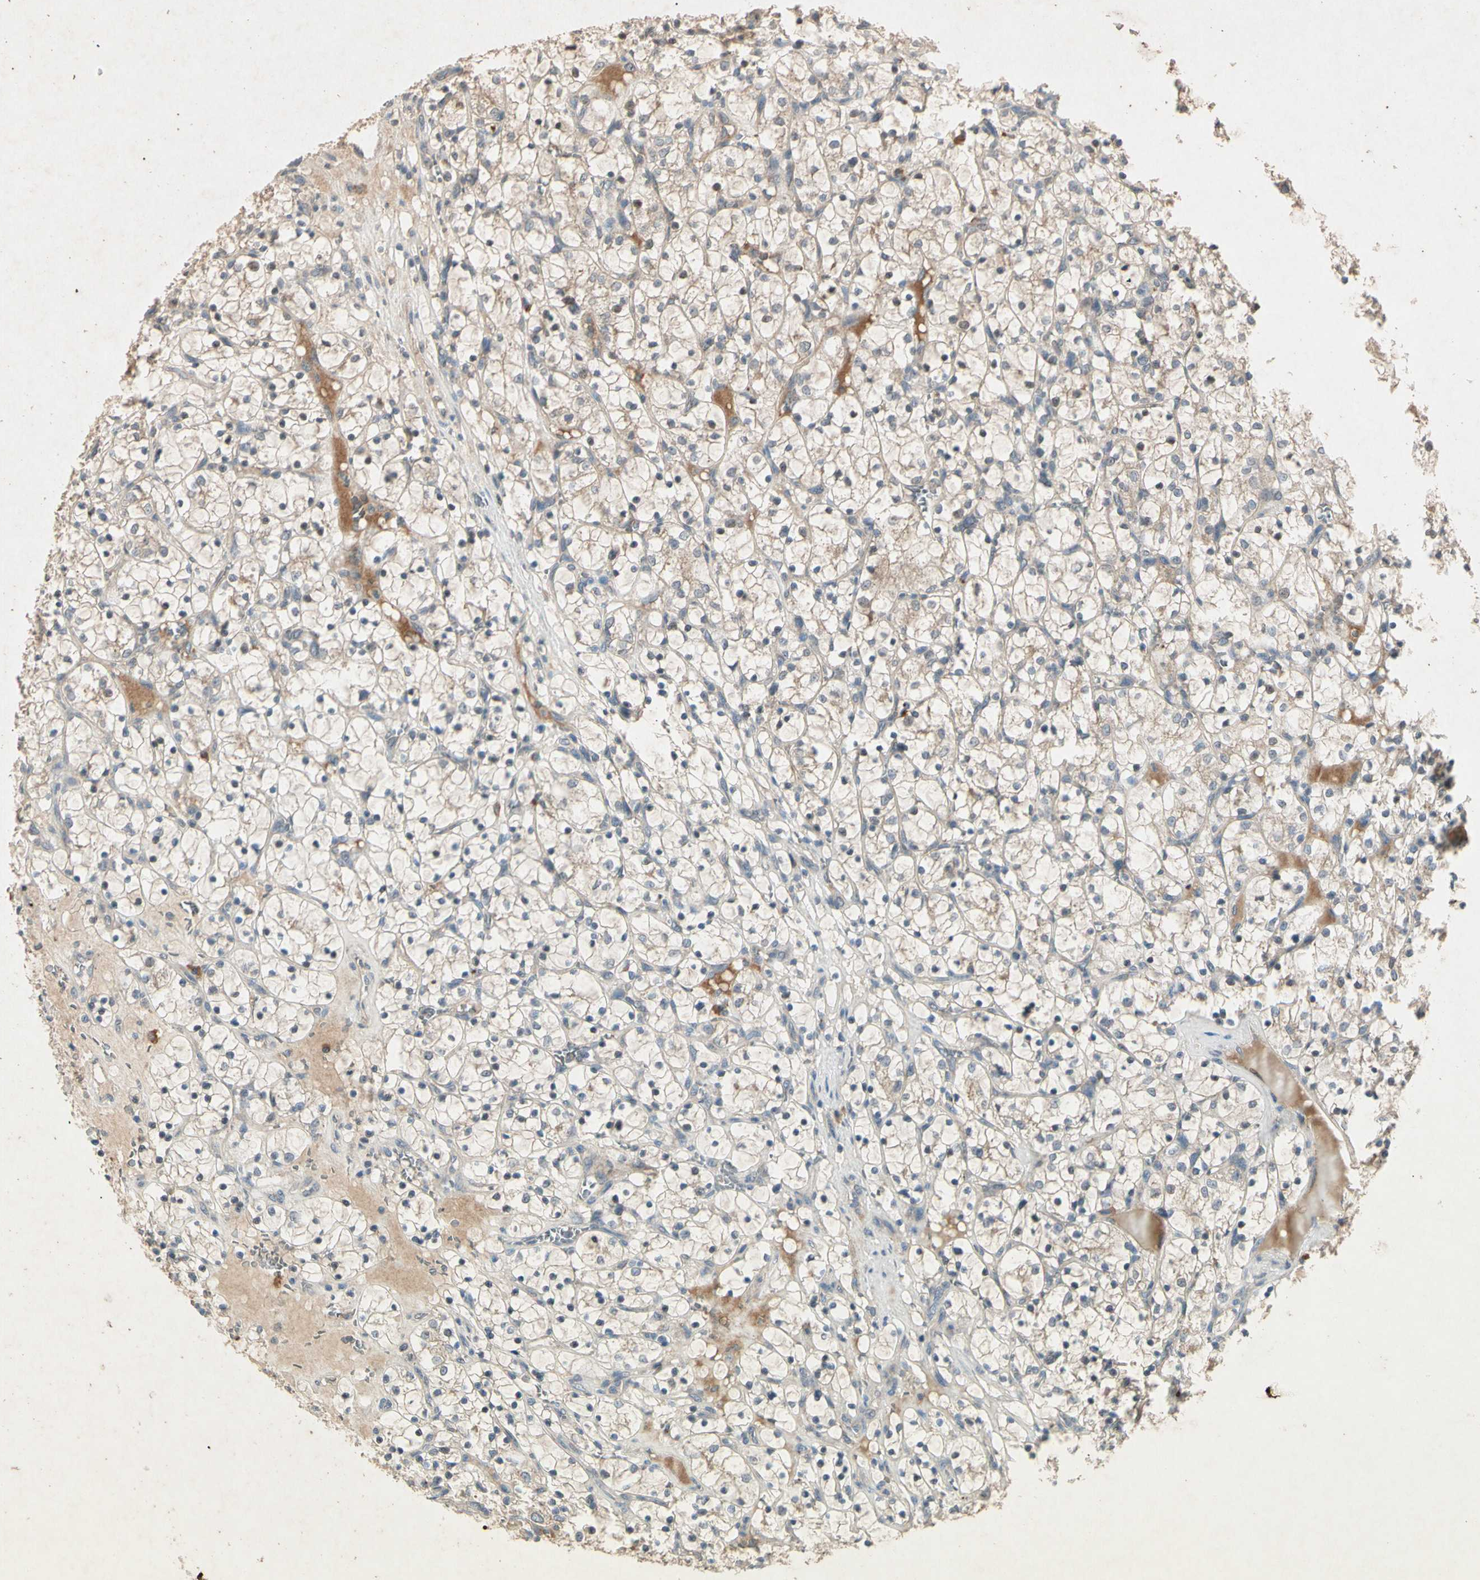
{"staining": {"intensity": "weak", "quantity": "<25%", "location": "cytoplasmic/membranous"}, "tissue": "renal cancer", "cell_type": "Tumor cells", "image_type": "cancer", "snomed": [{"axis": "morphology", "description": "Adenocarcinoma, NOS"}, {"axis": "topography", "description": "Kidney"}], "caption": "Tumor cells show no significant protein expression in adenocarcinoma (renal).", "gene": "GPLD1", "patient": {"sex": "female", "age": 69}}